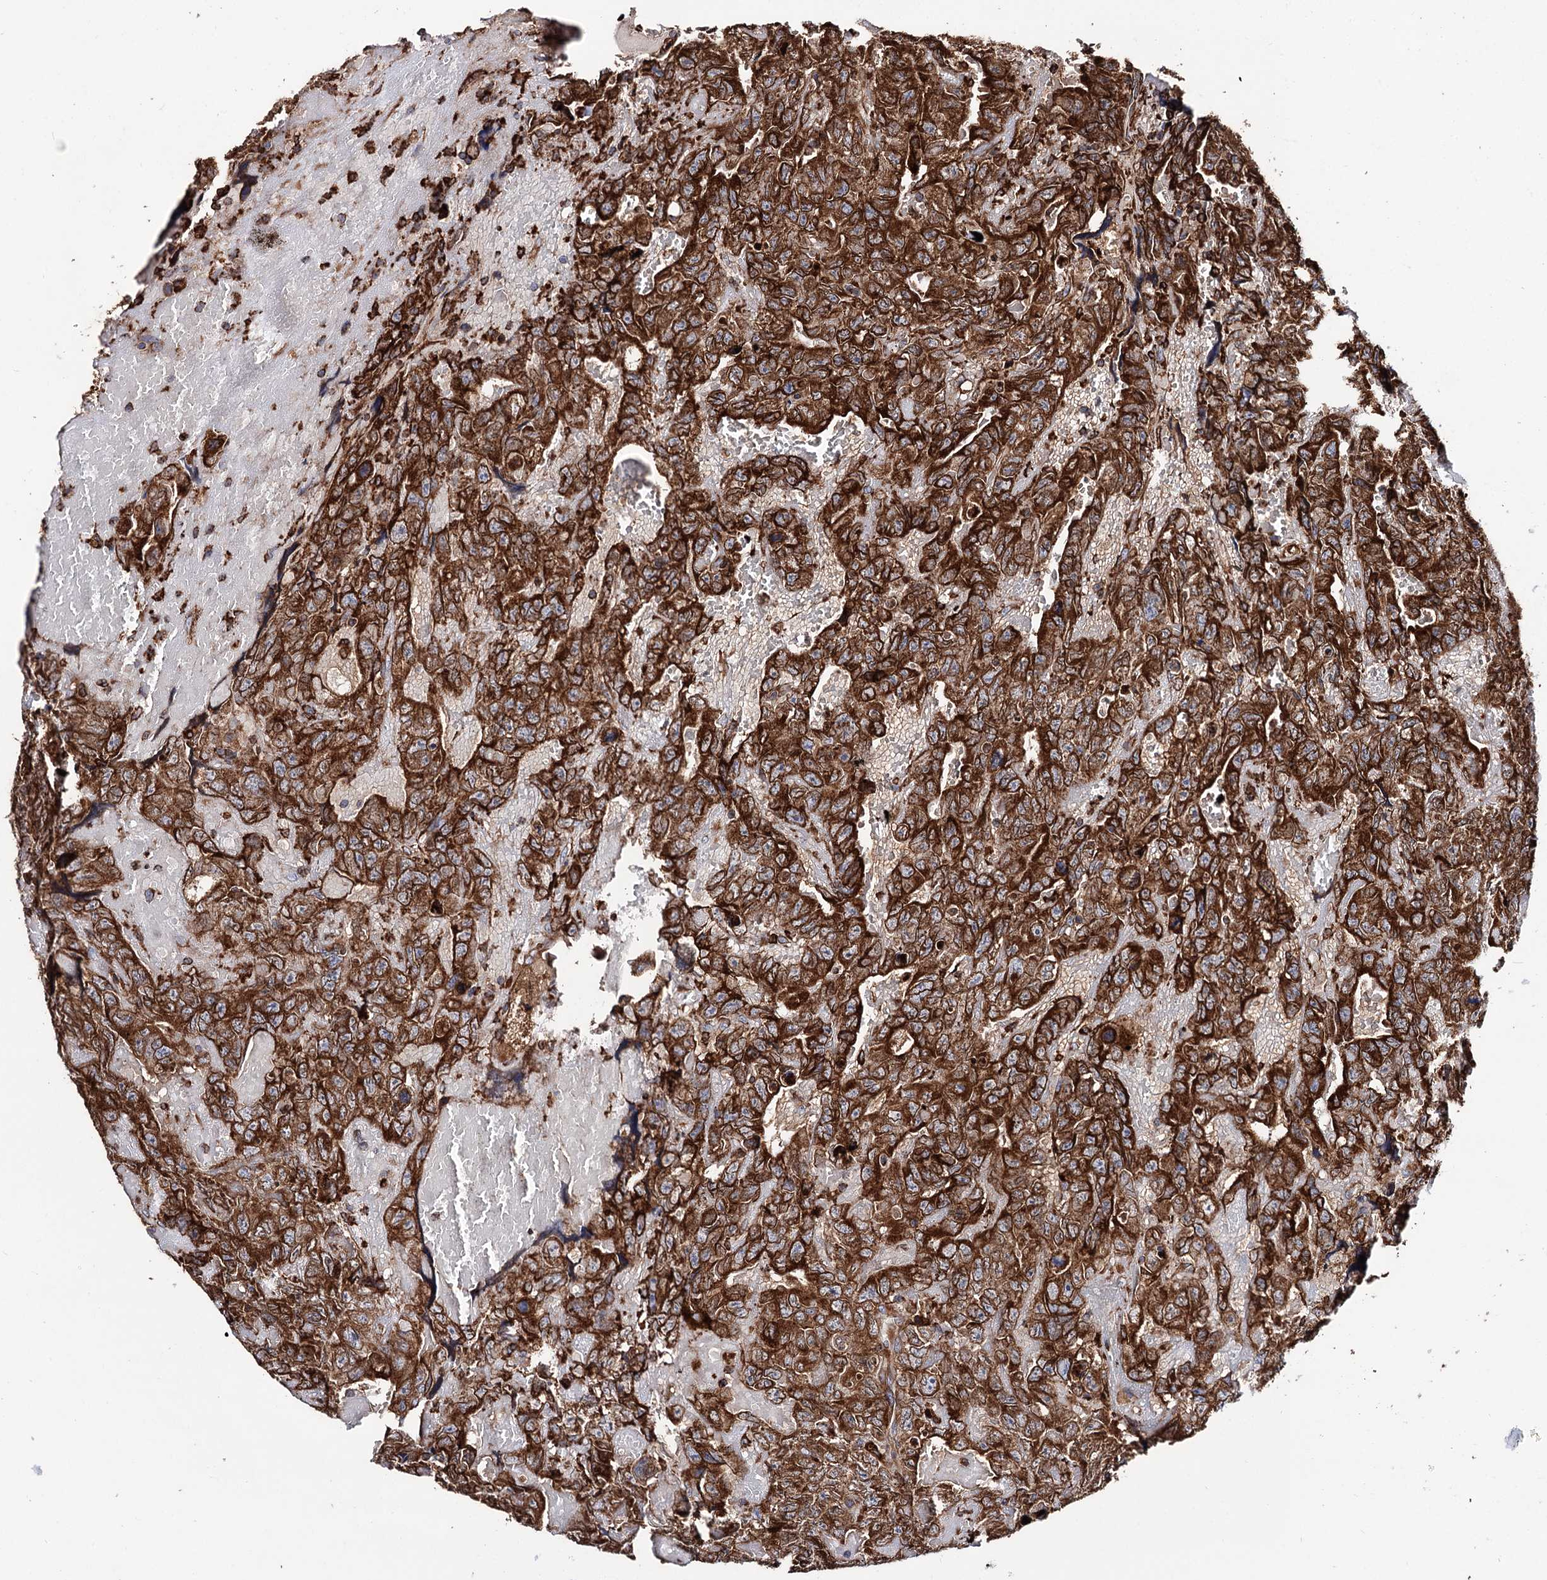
{"staining": {"intensity": "strong", "quantity": ">75%", "location": "cytoplasmic/membranous"}, "tissue": "testis cancer", "cell_type": "Tumor cells", "image_type": "cancer", "snomed": [{"axis": "morphology", "description": "Carcinoma, Embryonal, NOS"}, {"axis": "topography", "description": "Testis"}], "caption": "Immunohistochemical staining of testis embryonal carcinoma demonstrates strong cytoplasmic/membranous protein staining in approximately >75% of tumor cells.", "gene": "ERP29", "patient": {"sex": "male", "age": 45}}